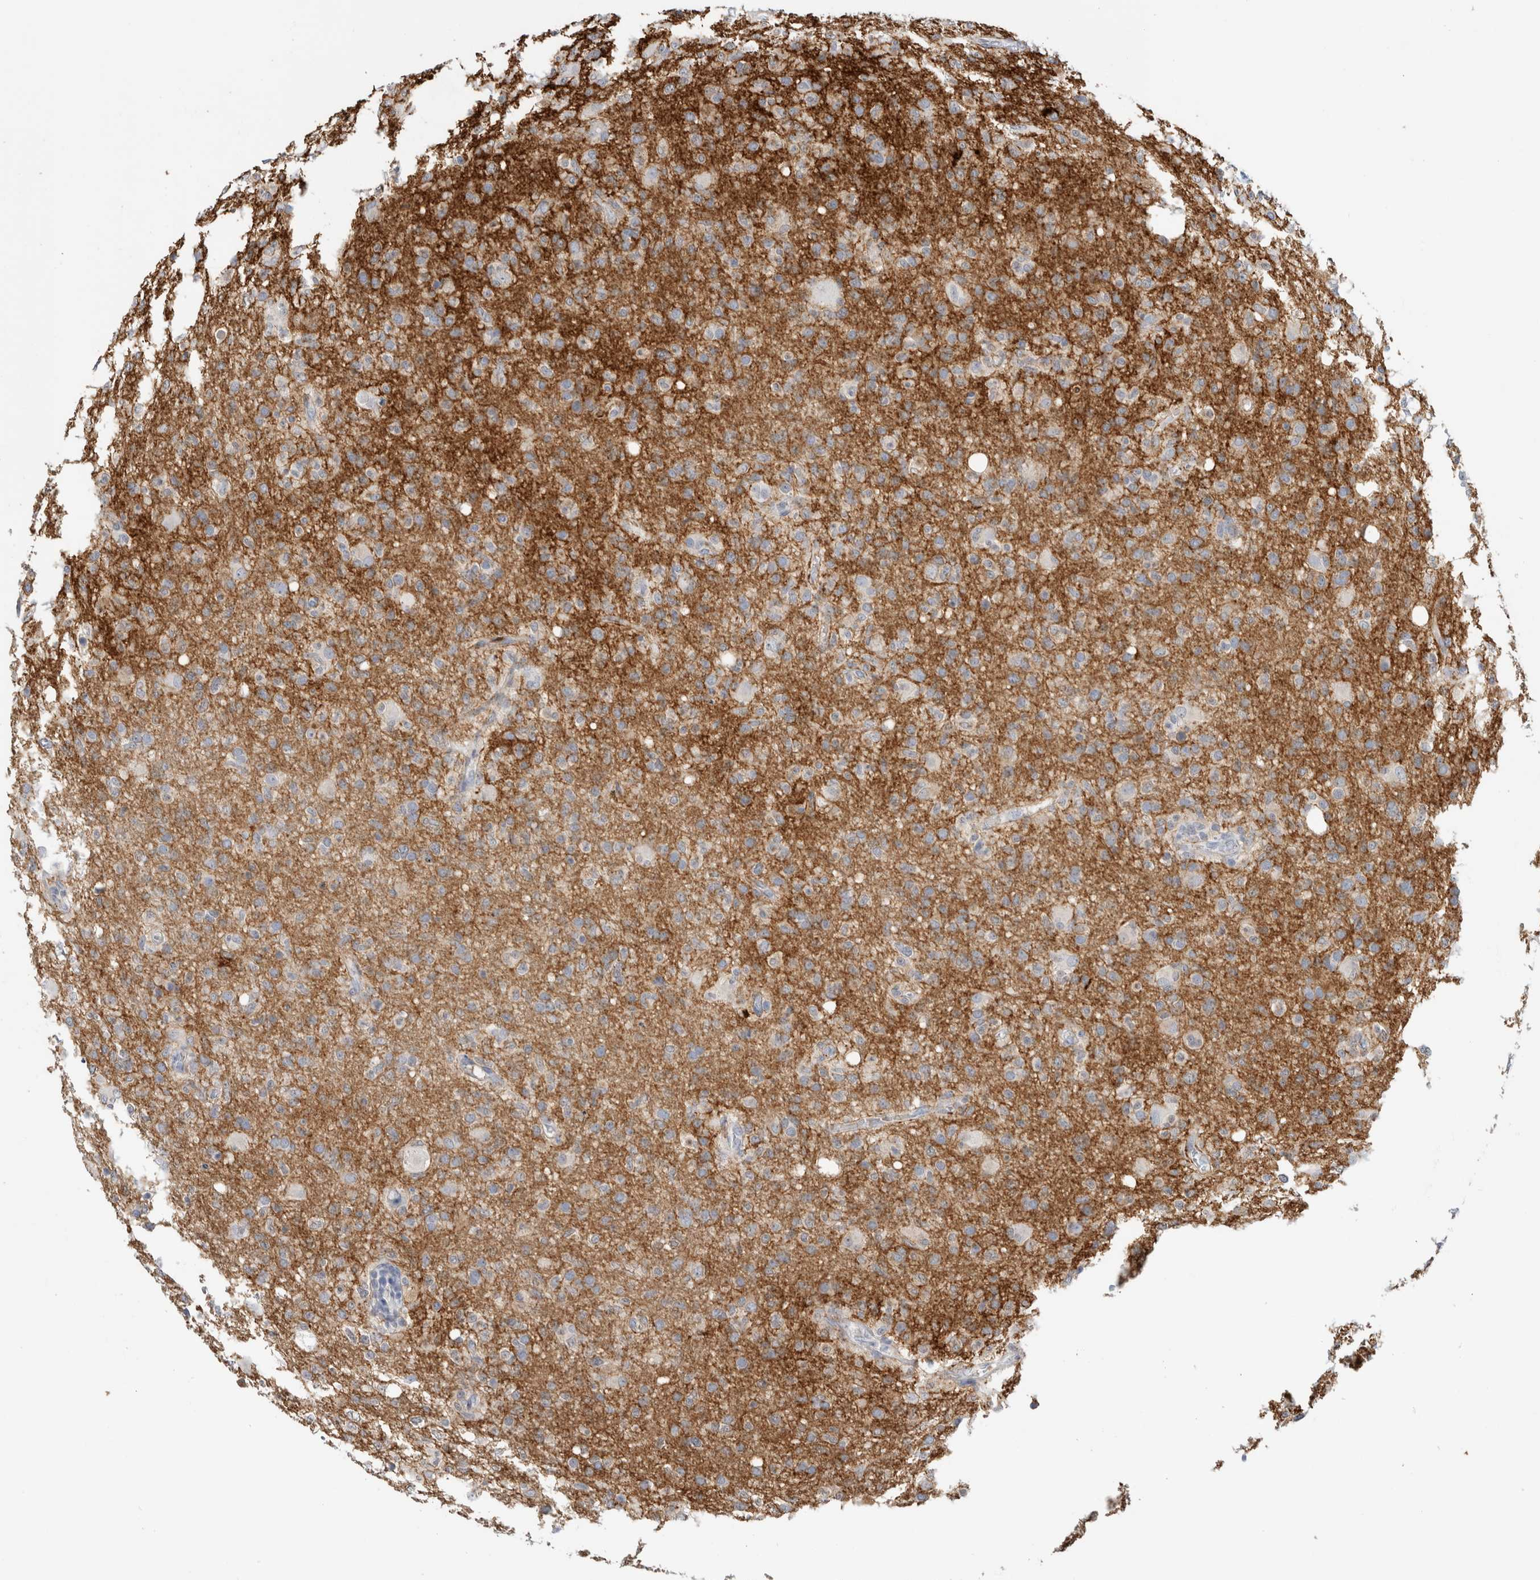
{"staining": {"intensity": "weak", "quantity": "25%-75%", "location": "cytoplasmic/membranous"}, "tissue": "glioma", "cell_type": "Tumor cells", "image_type": "cancer", "snomed": [{"axis": "morphology", "description": "Glioma, malignant, High grade"}, {"axis": "topography", "description": "Brain"}], "caption": "The photomicrograph reveals a brown stain indicating the presence of a protein in the cytoplasmic/membranous of tumor cells in high-grade glioma (malignant).", "gene": "BCAN", "patient": {"sex": "female", "age": 57}}